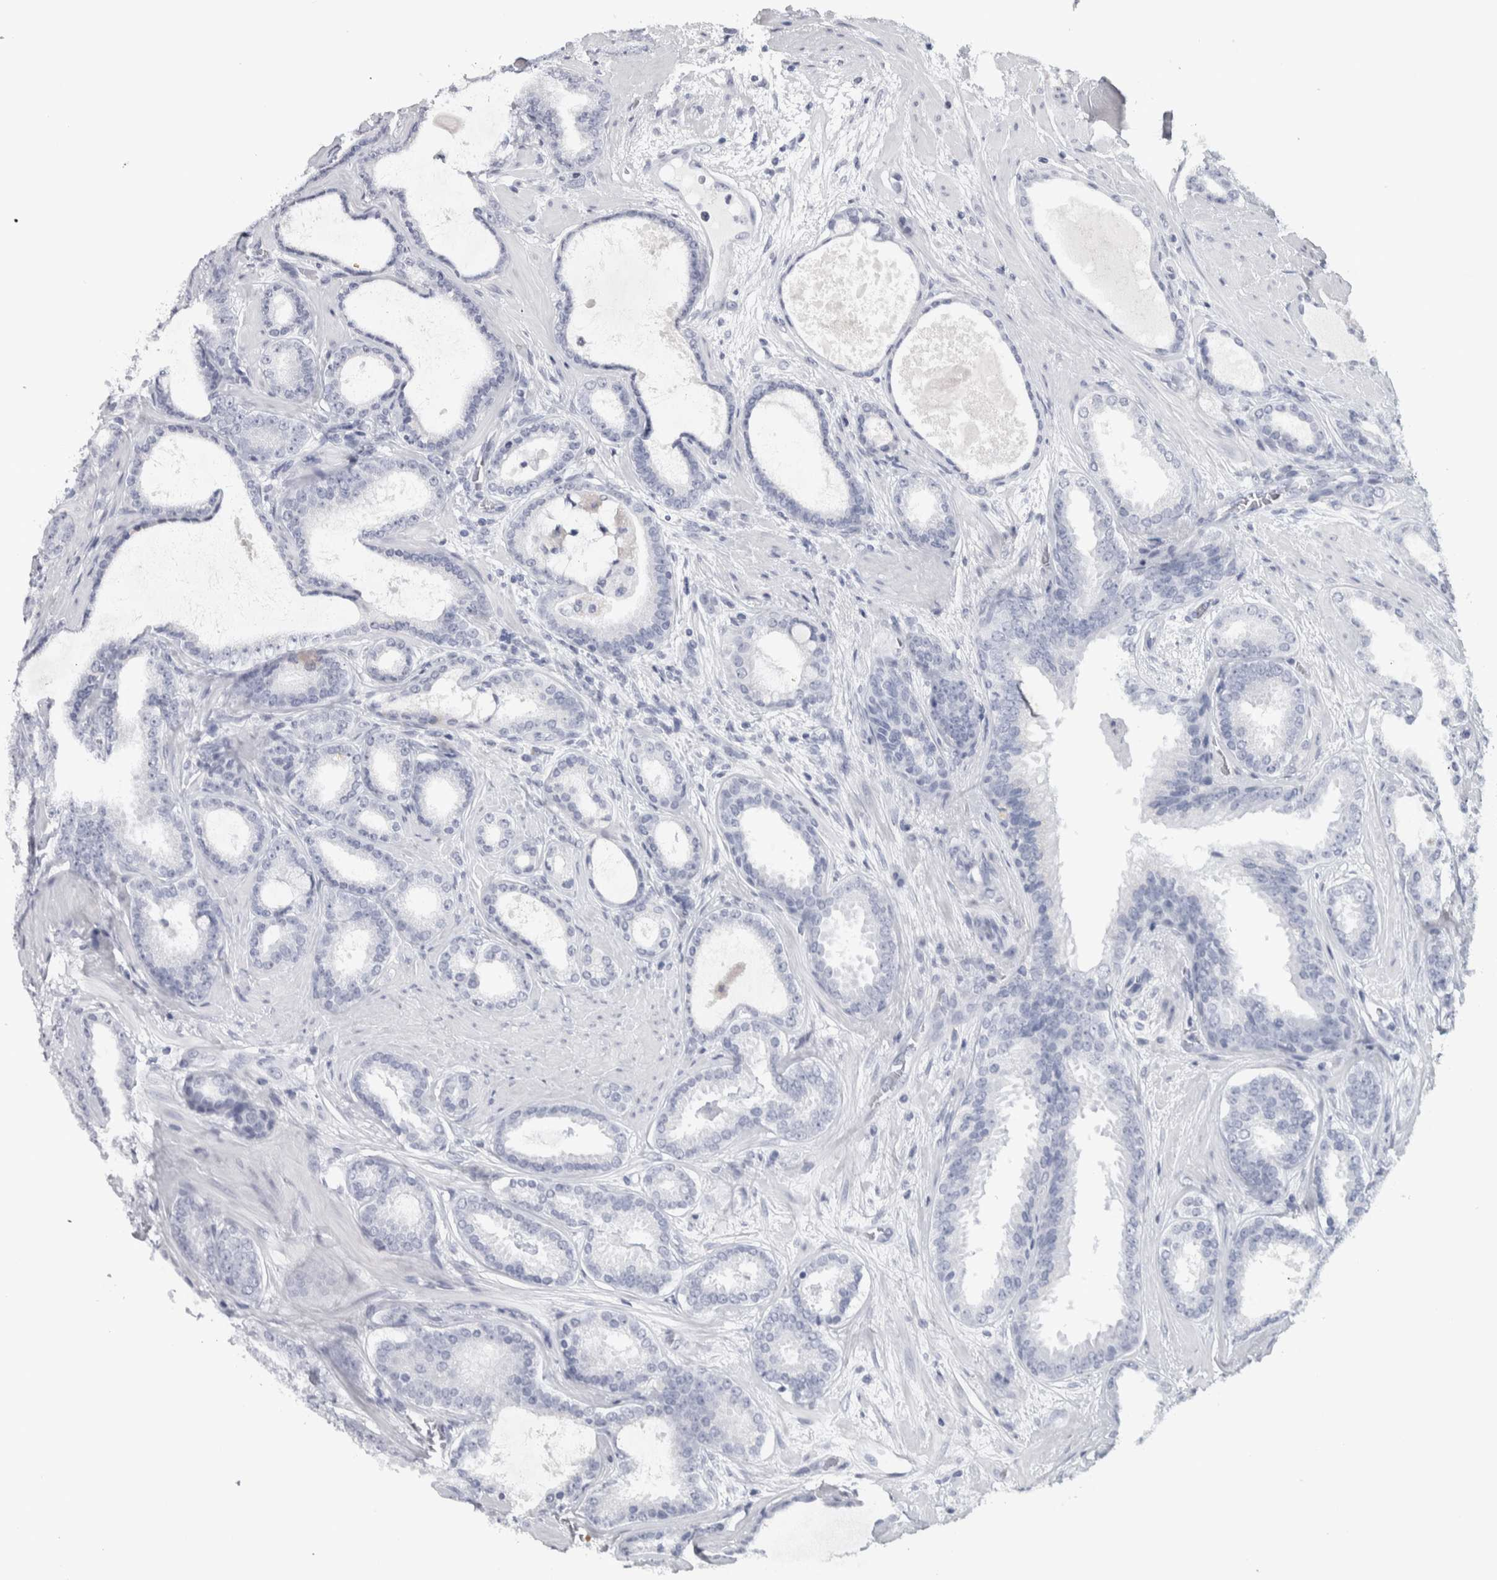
{"staining": {"intensity": "negative", "quantity": "none", "location": "none"}, "tissue": "prostate cancer", "cell_type": "Tumor cells", "image_type": "cancer", "snomed": [{"axis": "morphology", "description": "Adenocarcinoma, High grade"}, {"axis": "topography", "description": "Prostate"}], "caption": "This is a image of immunohistochemistry (IHC) staining of prostate adenocarcinoma (high-grade), which shows no positivity in tumor cells.", "gene": "NECAB1", "patient": {"sex": "male", "age": 60}}